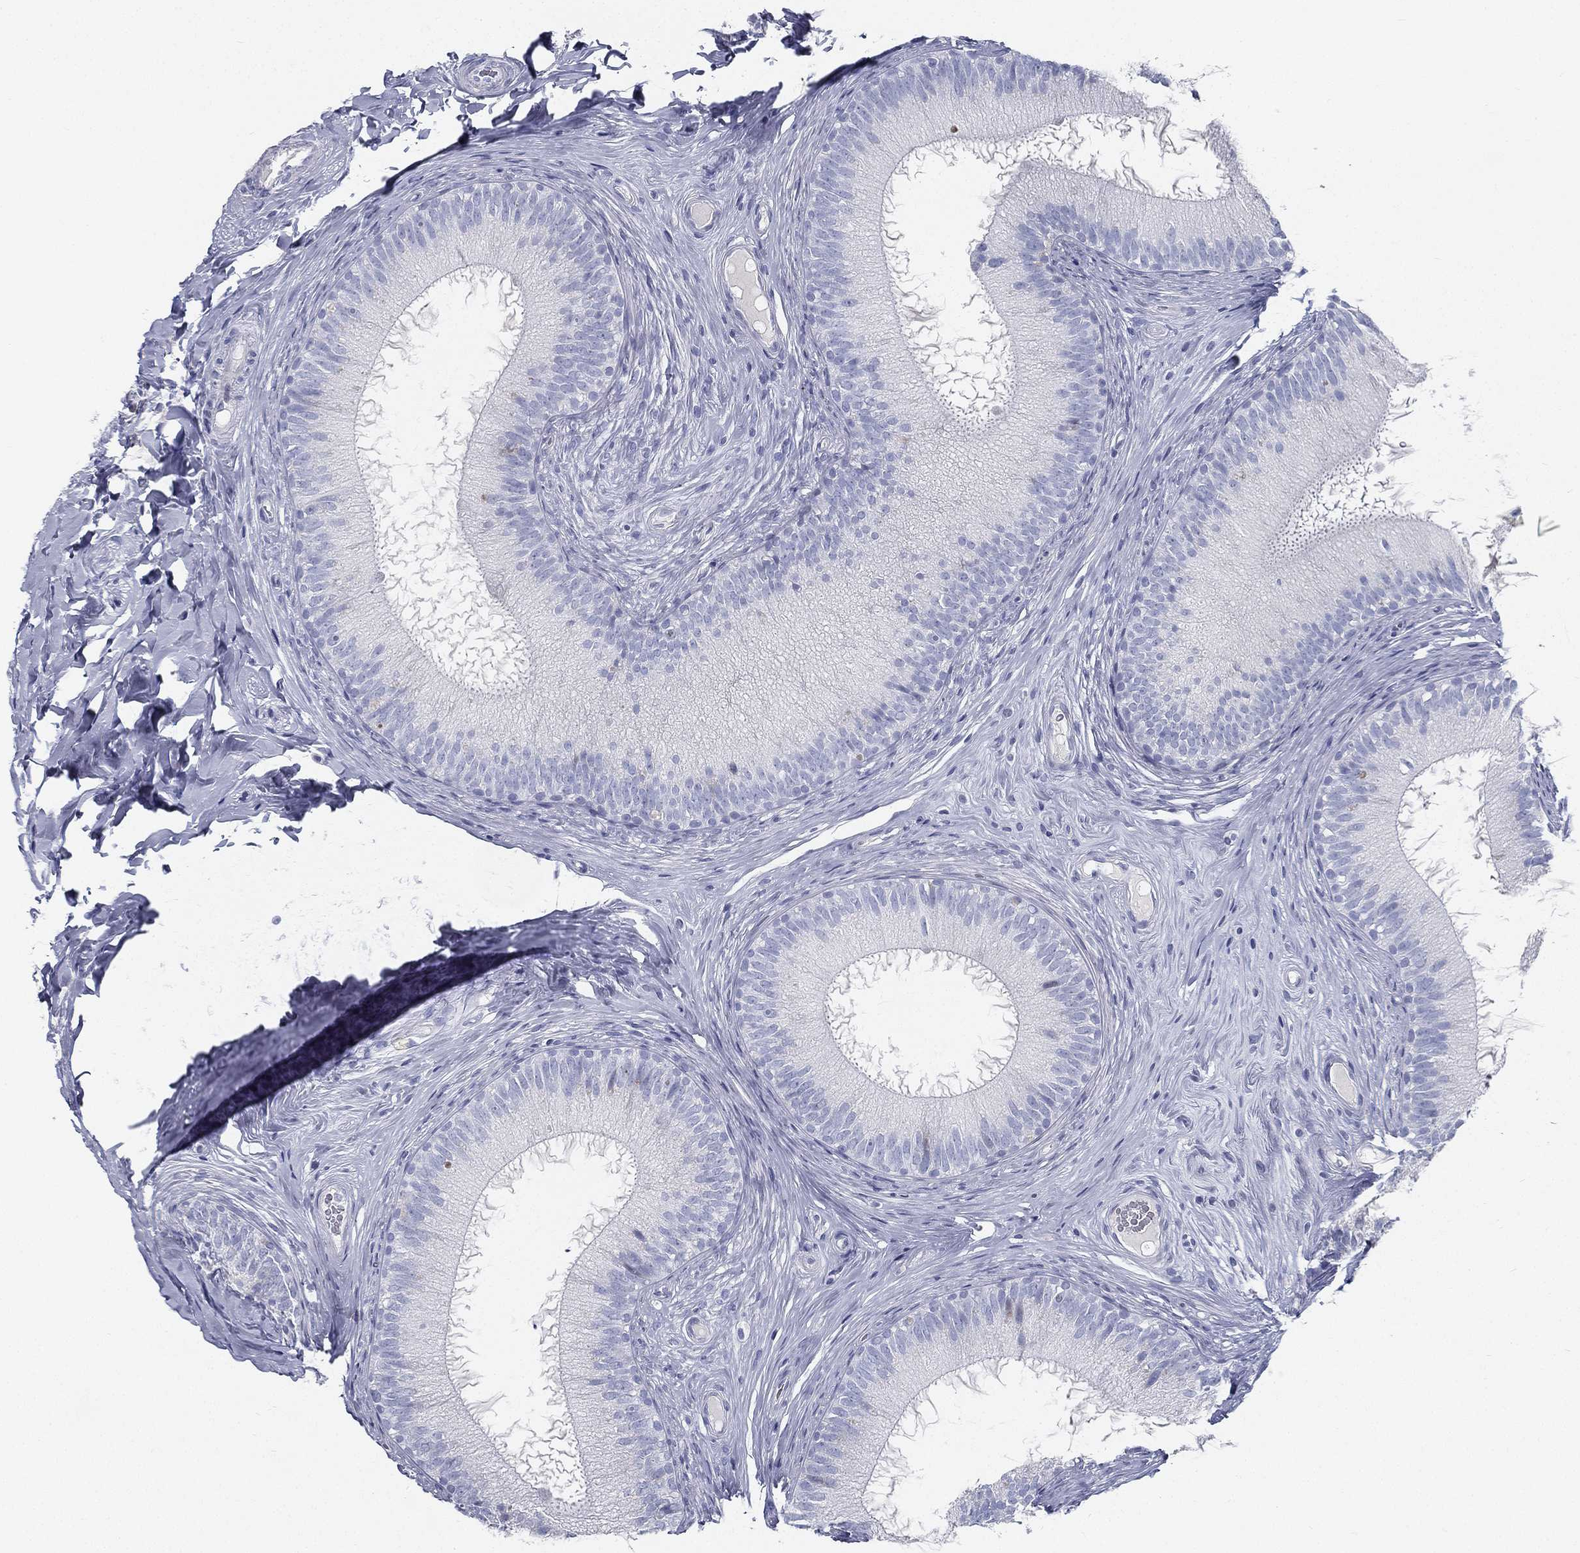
{"staining": {"intensity": "negative", "quantity": "none", "location": "none"}, "tissue": "epididymis", "cell_type": "Glandular cells", "image_type": "normal", "snomed": [{"axis": "morphology", "description": "Normal tissue, NOS"}, {"axis": "morphology", "description": "Carcinoma, Embryonal, NOS"}, {"axis": "topography", "description": "Testis"}, {"axis": "topography", "description": "Epididymis"}], "caption": "This is an immunohistochemistry (IHC) image of unremarkable epididymis. There is no positivity in glandular cells.", "gene": "SPPL2C", "patient": {"sex": "male", "age": 24}}